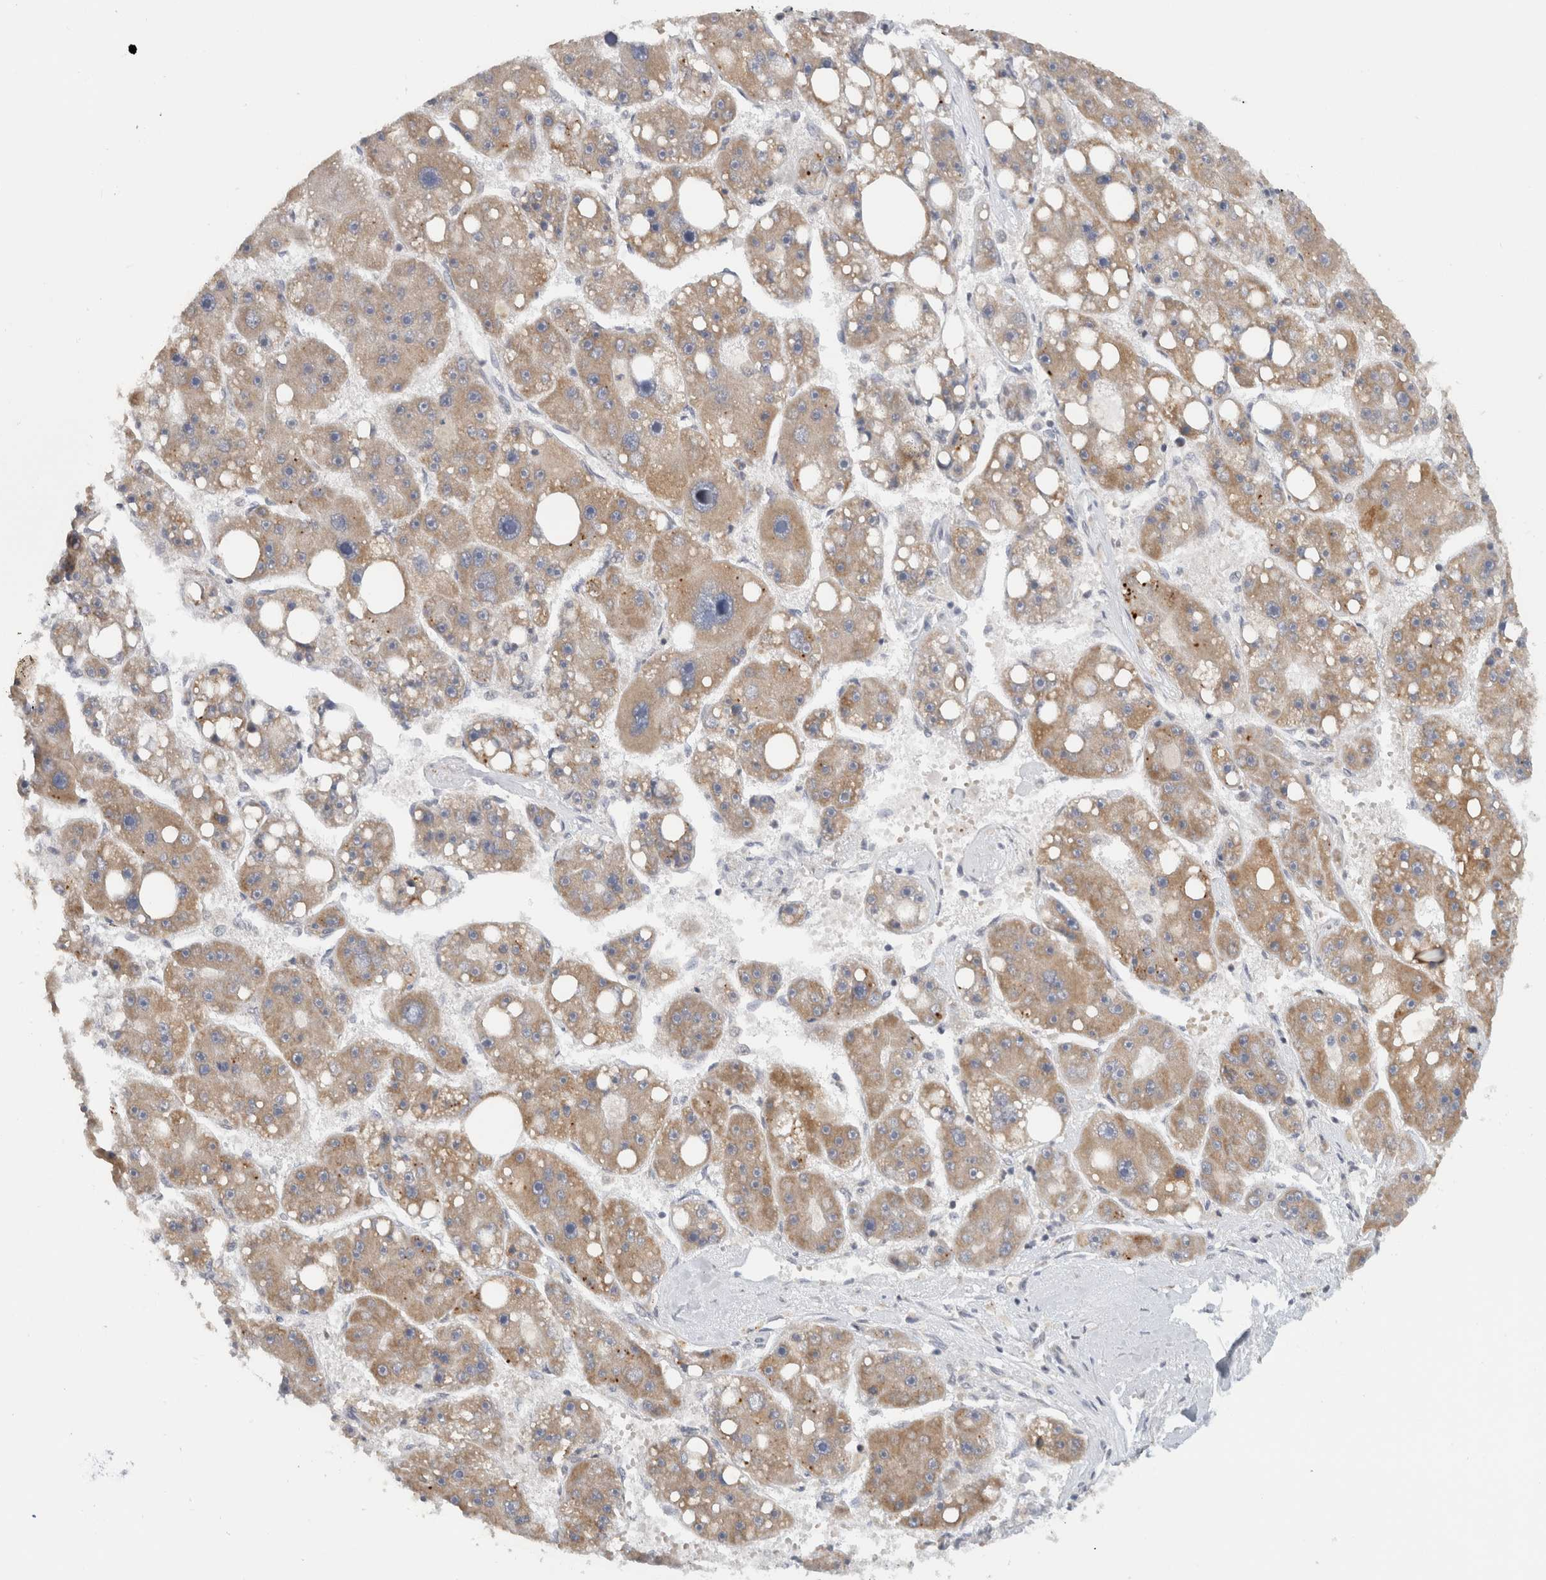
{"staining": {"intensity": "weak", "quantity": "25%-75%", "location": "cytoplasmic/membranous"}, "tissue": "liver cancer", "cell_type": "Tumor cells", "image_type": "cancer", "snomed": [{"axis": "morphology", "description": "Carcinoma, Hepatocellular, NOS"}, {"axis": "topography", "description": "Liver"}], "caption": "High-power microscopy captured an immunohistochemistry (IHC) histopathology image of liver hepatocellular carcinoma, revealing weak cytoplasmic/membranous expression in approximately 25%-75% of tumor cells.", "gene": "CMC2", "patient": {"sex": "female", "age": 61}}